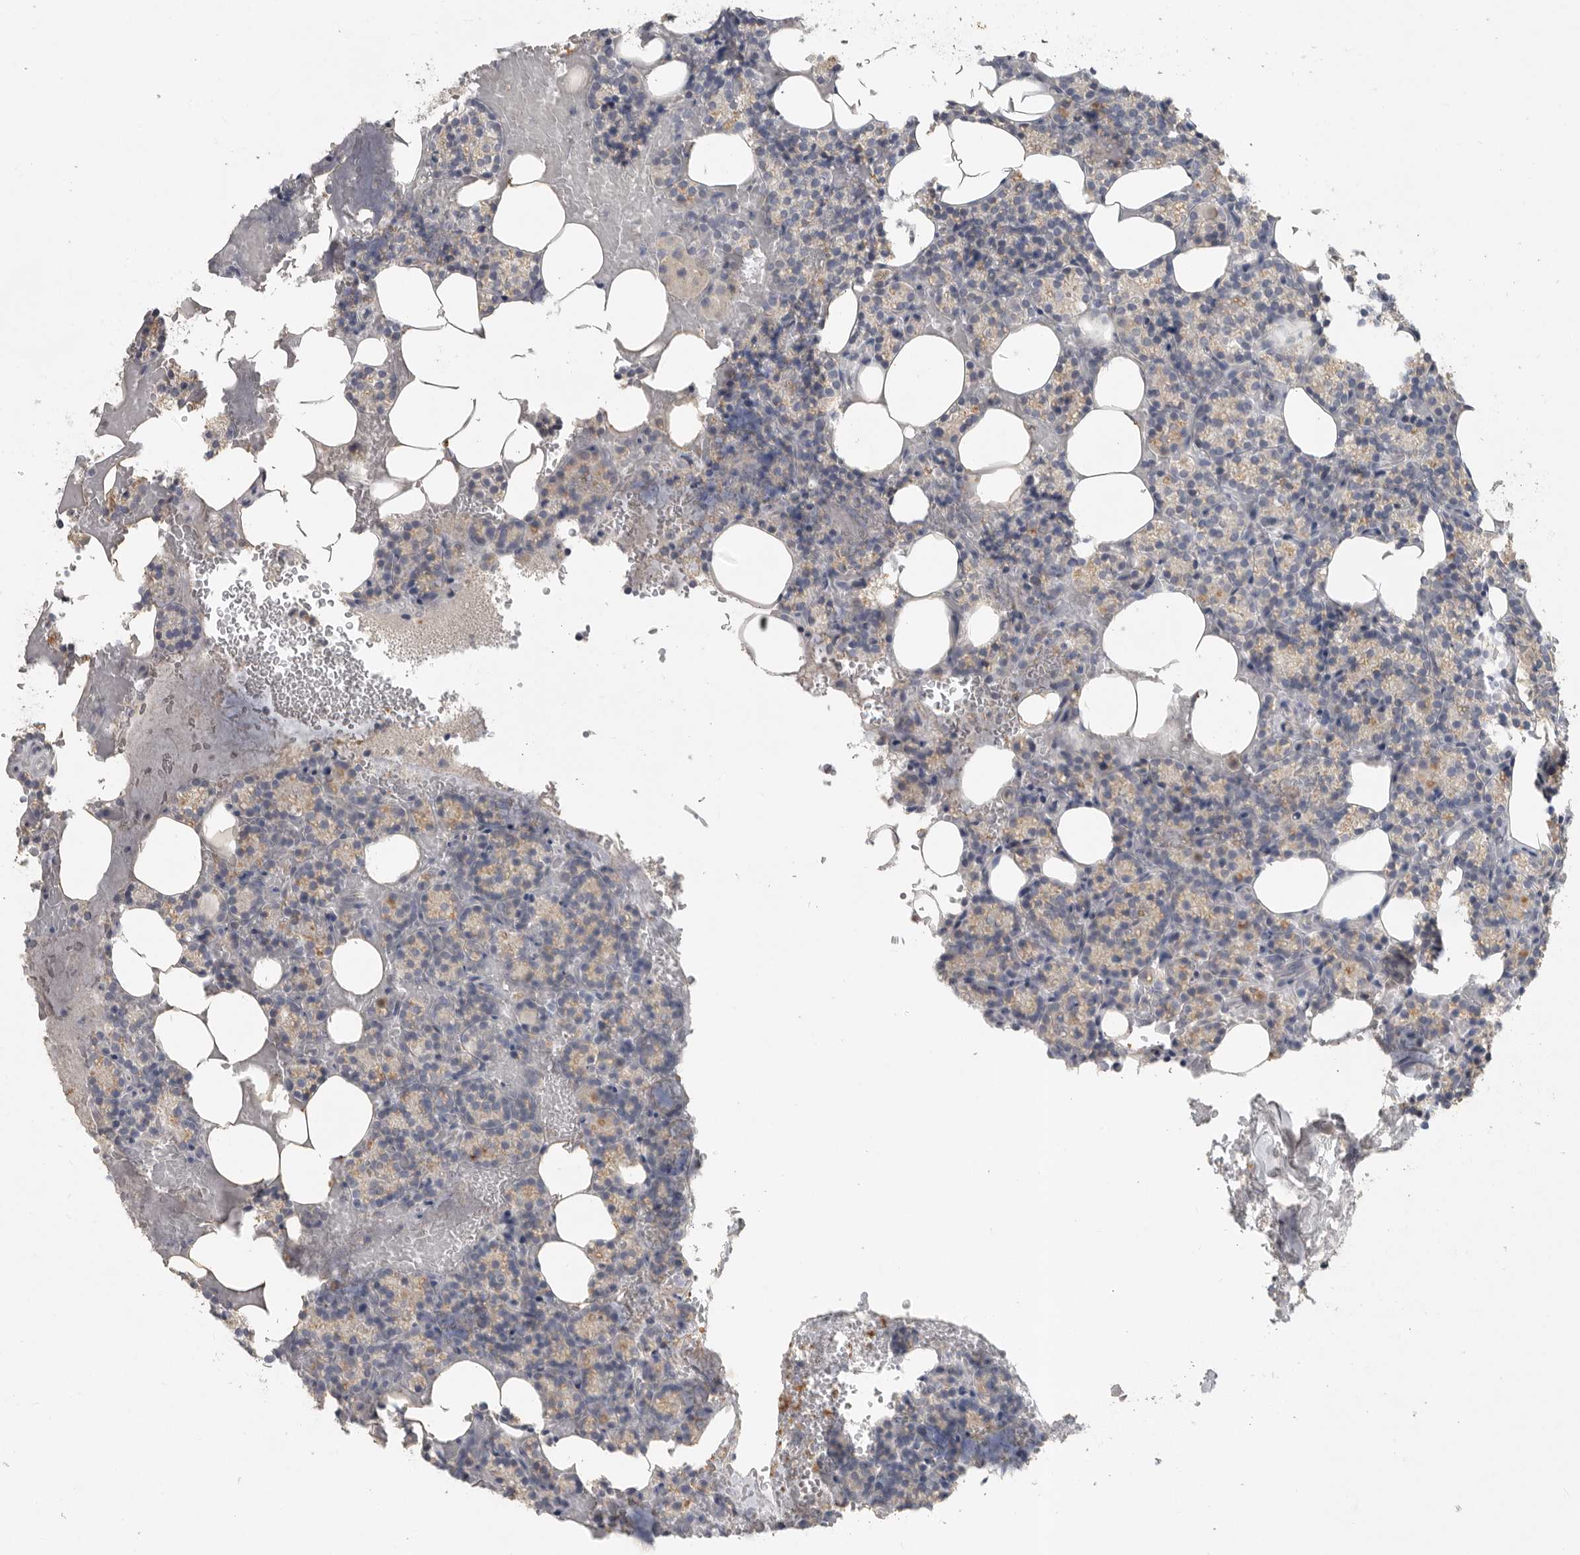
{"staining": {"intensity": "weak", "quantity": "25%-75%", "location": "cytoplasmic/membranous"}, "tissue": "parathyroid gland", "cell_type": "Glandular cells", "image_type": "normal", "snomed": [{"axis": "morphology", "description": "Normal tissue, NOS"}, {"axis": "topography", "description": "Parathyroid gland"}], "caption": "Parathyroid gland stained for a protein (brown) displays weak cytoplasmic/membranous positive staining in about 25%-75% of glandular cells.", "gene": "REG4", "patient": {"sex": "female", "age": 78}}